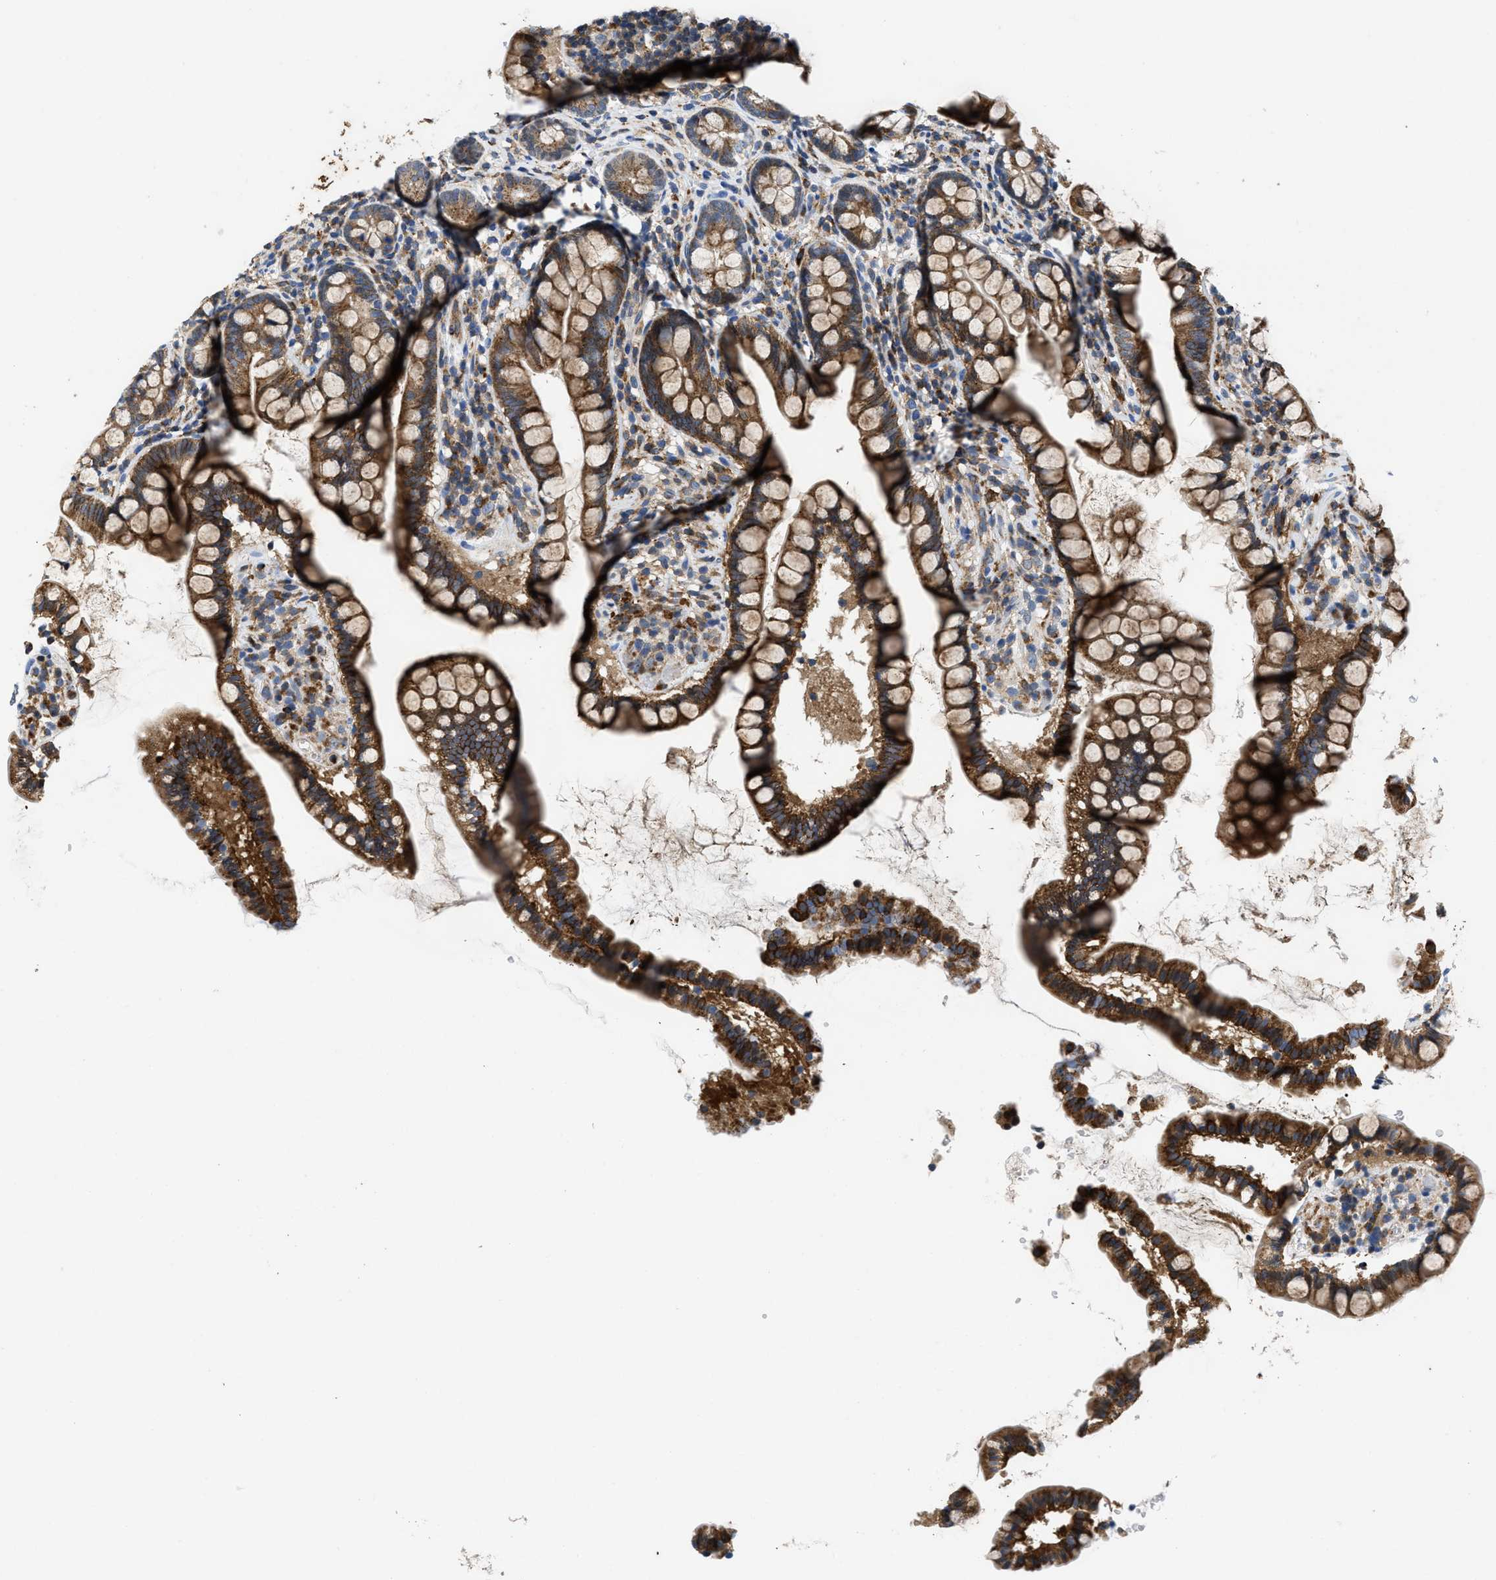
{"staining": {"intensity": "strong", "quantity": ">75%", "location": "cytoplasmic/membranous"}, "tissue": "small intestine", "cell_type": "Glandular cells", "image_type": "normal", "snomed": [{"axis": "morphology", "description": "Normal tissue, NOS"}, {"axis": "topography", "description": "Small intestine"}], "caption": "Brown immunohistochemical staining in normal small intestine reveals strong cytoplasmic/membranous positivity in approximately >75% of glandular cells.", "gene": "ENPP4", "patient": {"sex": "female", "age": 84}}